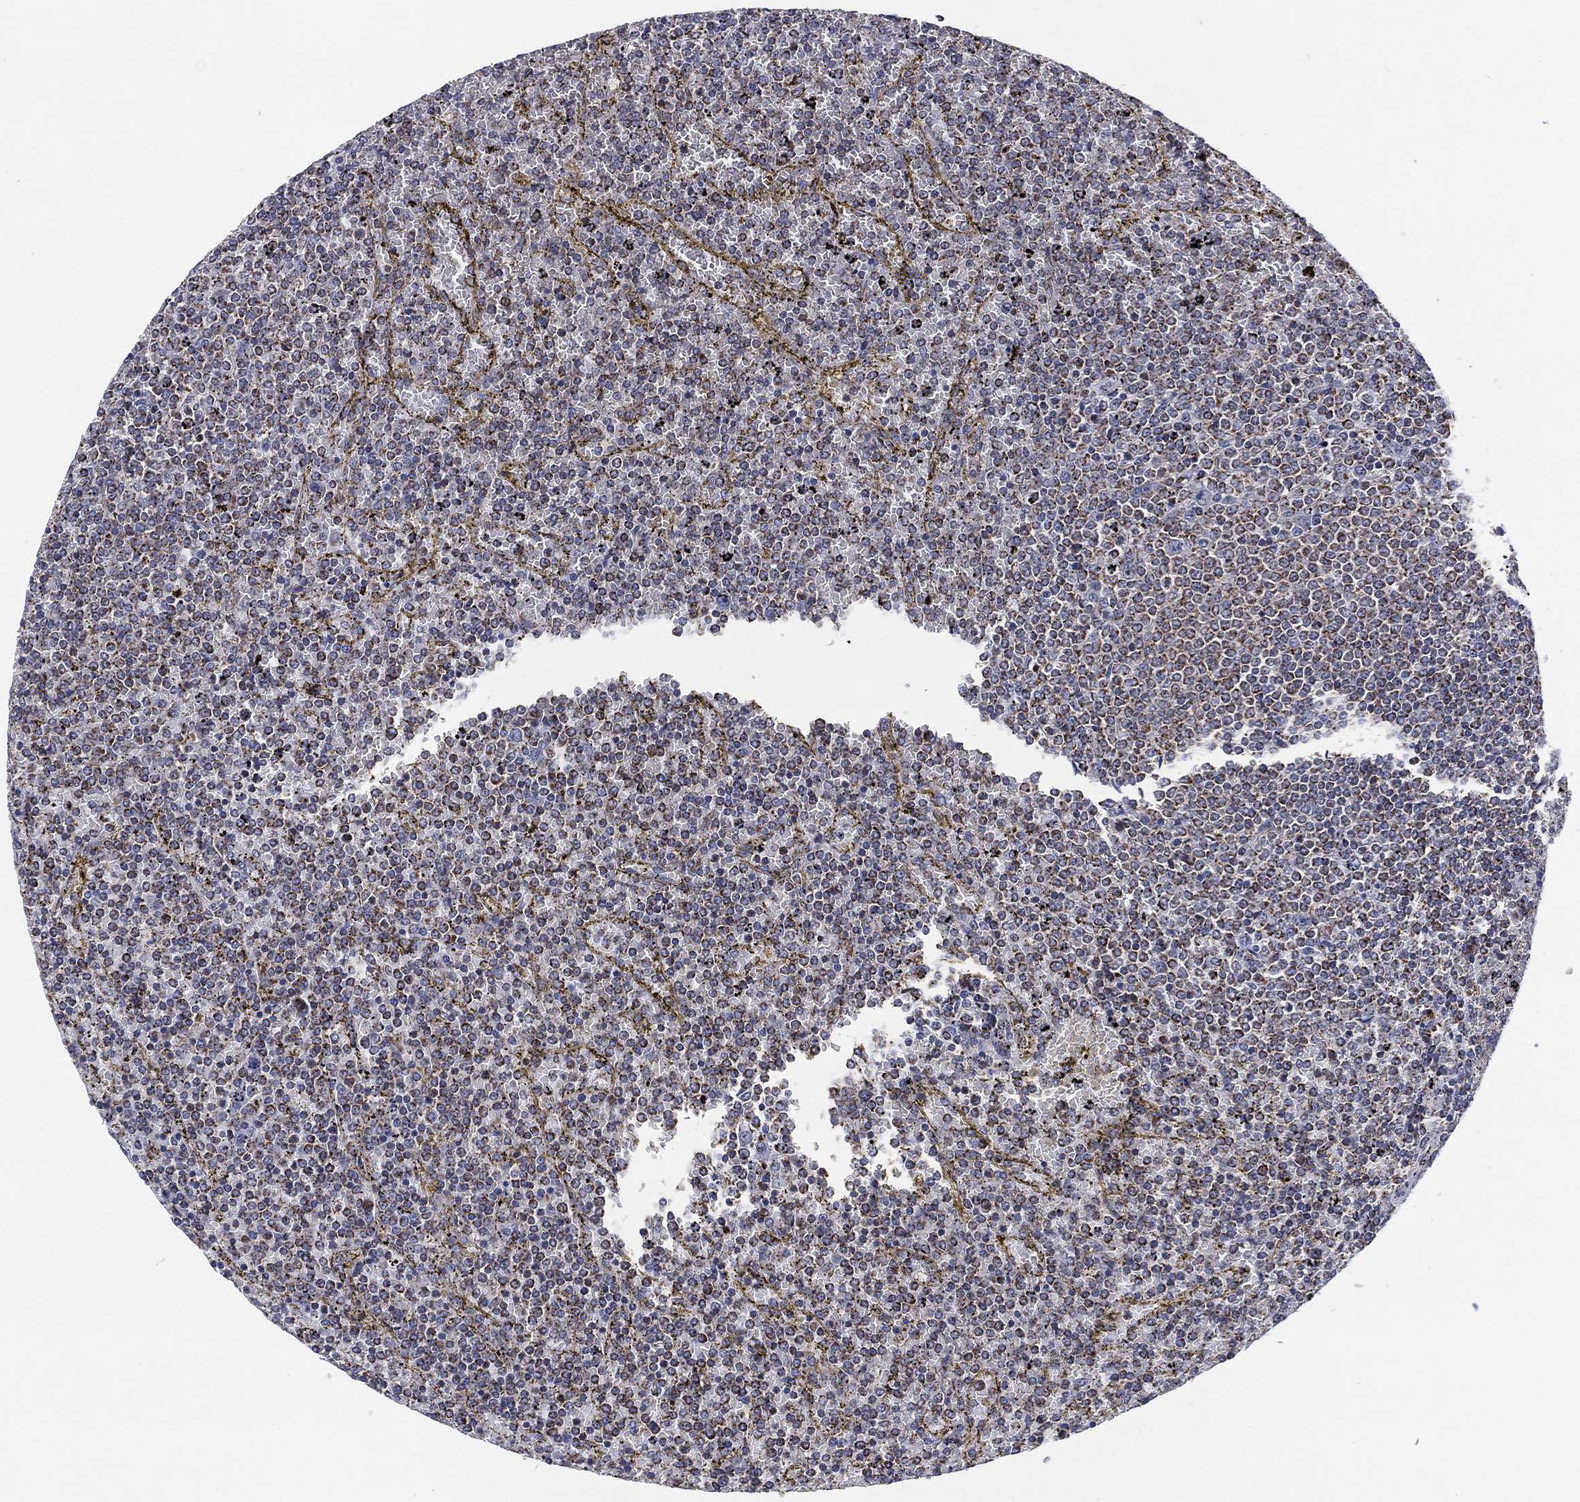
{"staining": {"intensity": "negative", "quantity": "none", "location": "none"}, "tissue": "lymphoma", "cell_type": "Tumor cells", "image_type": "cancer", "snomed": [{"axis": "morphology", "description": "Malignant lymphoma, non-Hodgkin's type, Low grade"}, {"axis": "topography", "description": "Spleen"}], "caption": "IHC micrograph of neoplastic tissue: human low-grade malignant lymphoma, non-Hodgkin's type stained with DAB (3,3'-diaminobenzidine) shows no significant protein staining in tumor cells.", "gene": "PPP2R5A", "patient": {"sex": "female", "age": 77}}